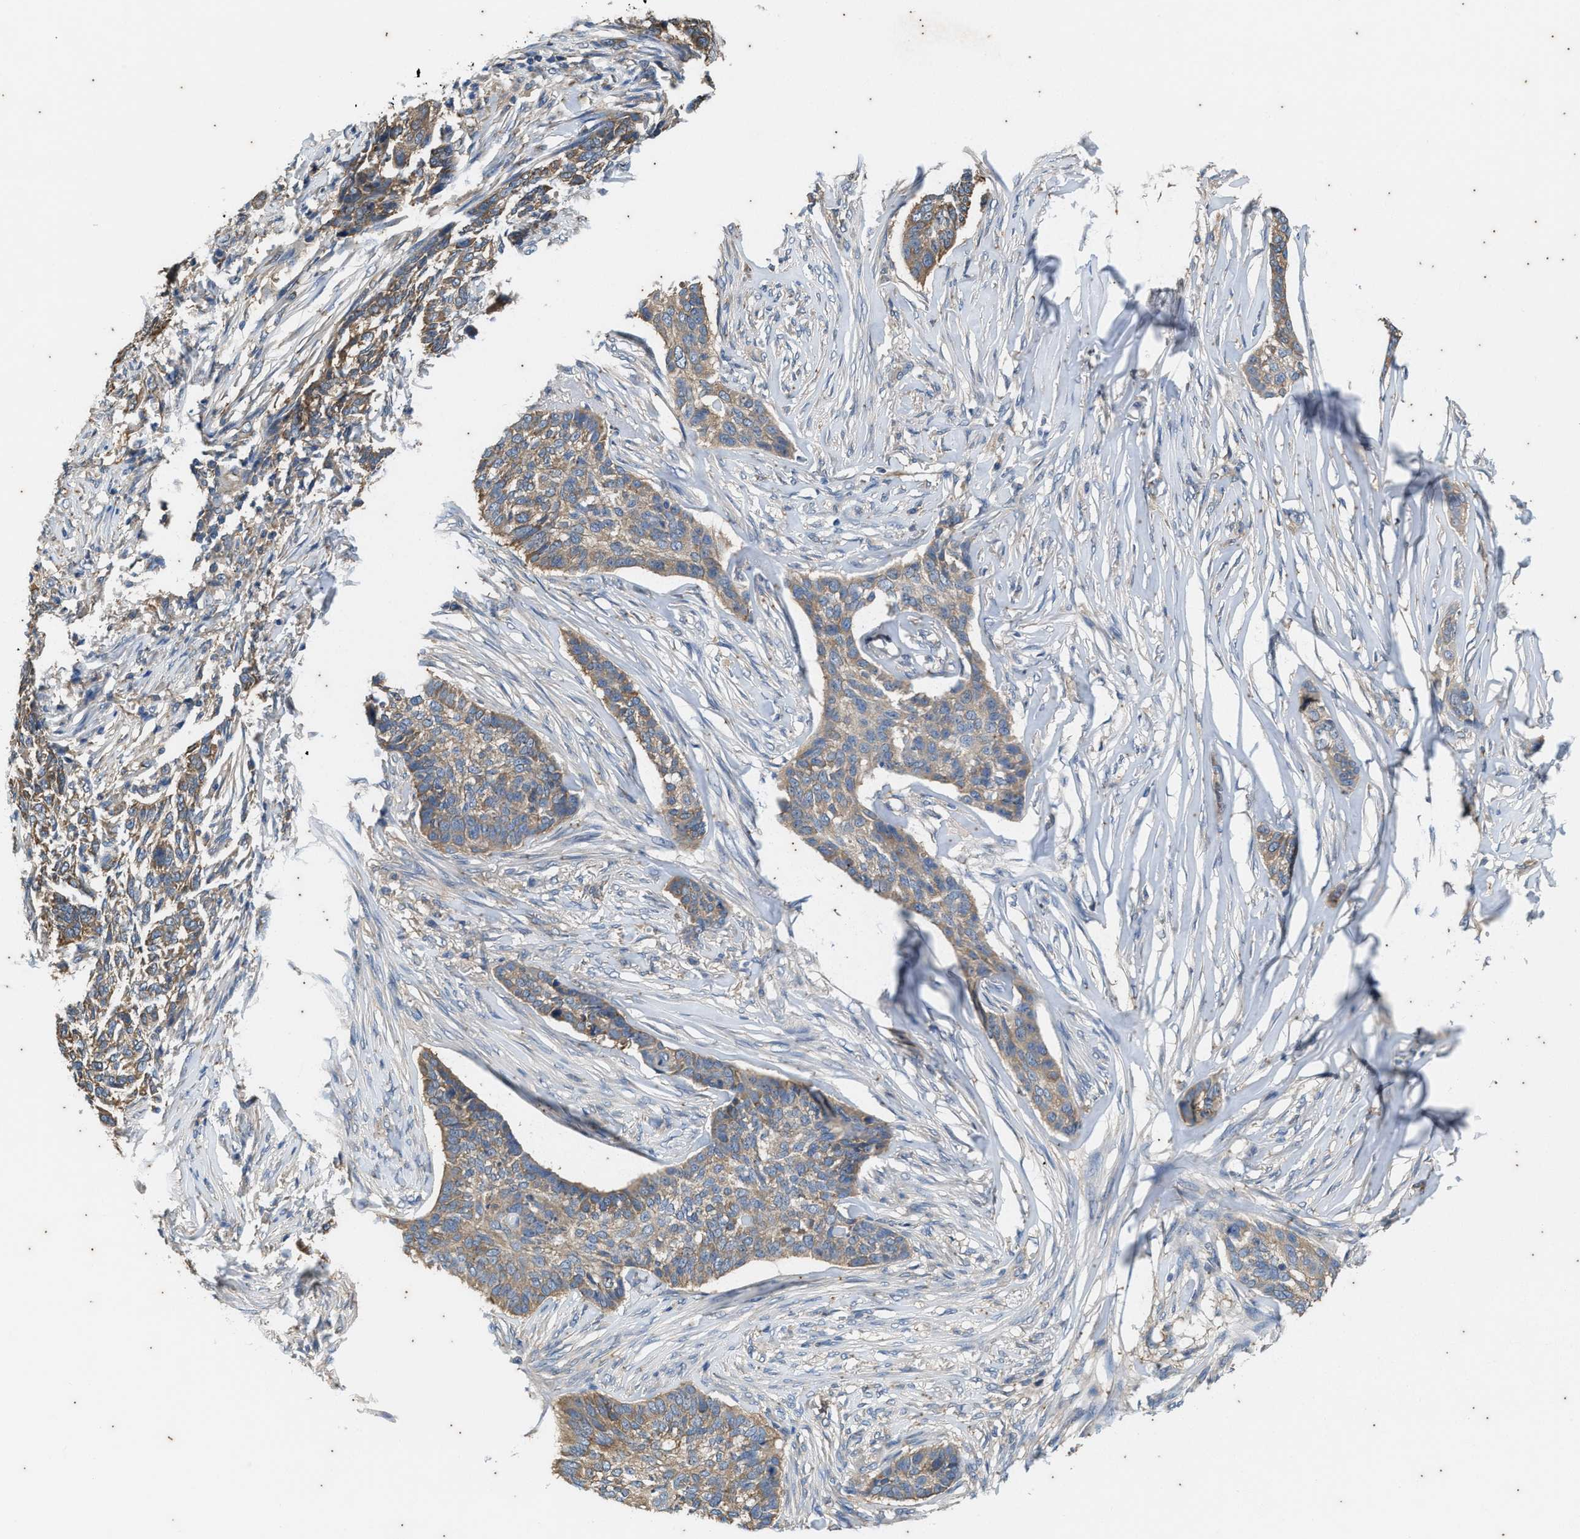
{"staining": {"intensity": "weak", "quantity": ">75%", "location": "cytoplasmic/membranous"}, "tissue": "skin cancer", "cell_type": "Tumor cells", "image_type": "cancer", "snomed": [{"axis": "morphology", "description": "Basal cell carcinoma"}, {"axis": "topography", "description": "Skin"}], "caption": "Skin basal cell carcinoma tissue shows weak cytoplasmic/membranous positivity in approximately >75% of tumor cells The staining is performed using DAB brown chromogen to label protein expression. The nuclei are counter-stained blue using hematoxylin.", "gene": "COX19", "patient": {"sex": "male", "age": 85}}